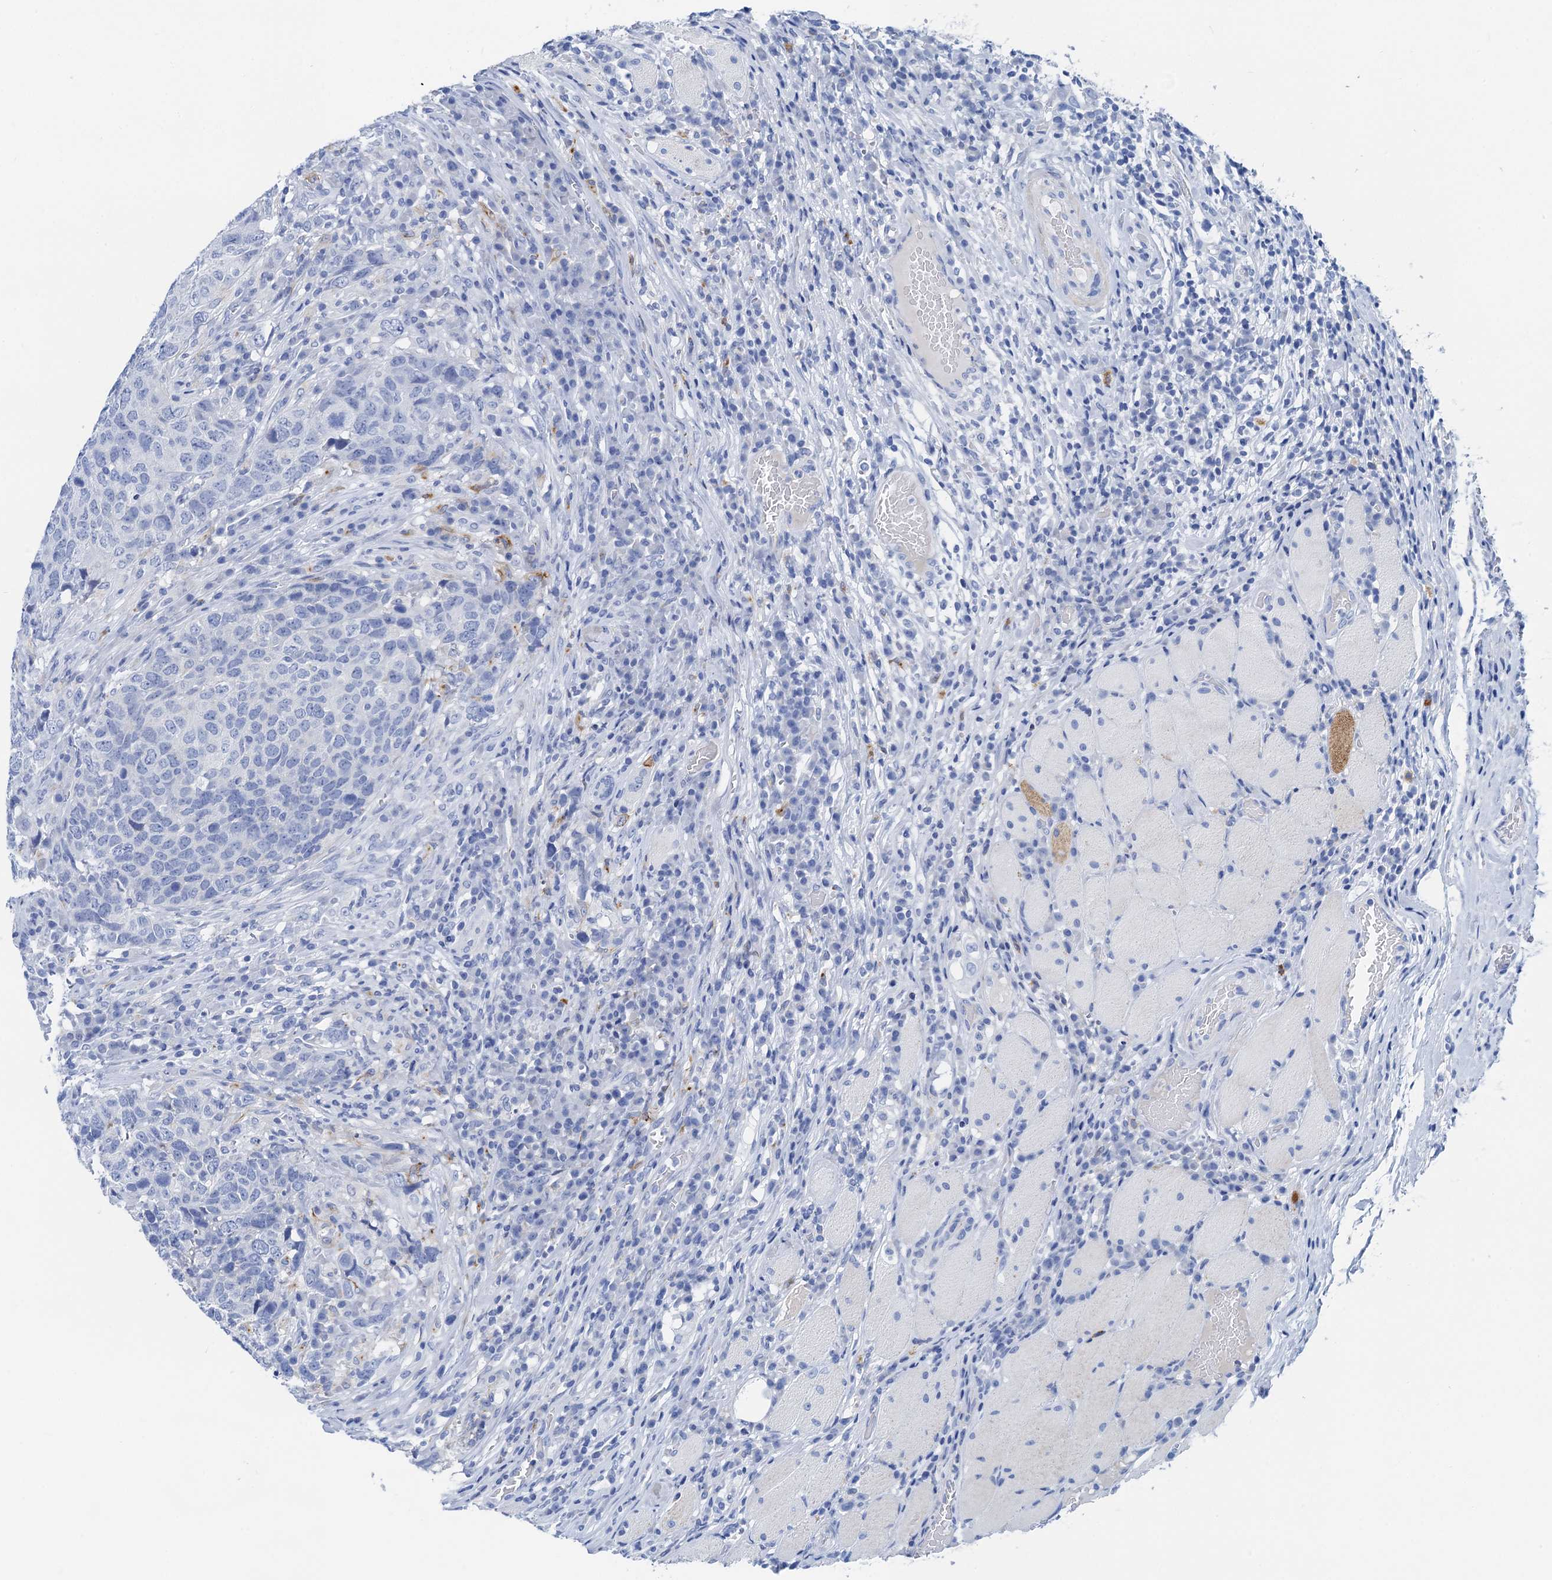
{"staining": {"intensity": "negative", "quantity": "none", "location": "none"}, "tissue": "head and neck cancer", "cell_type": "Tumor cells", "image_type": "cancer", "snomed": [{"axis": "morphology", "description": "Squamous cell carcinoma, NOS"}, {"axis": "topography", "description": "Head-Neck"}], "caption": "Tumor cells are negative for brown protein staining in head and neck squamous cell carcinoma.", "gene": "NLRP10", "patient": {"sex": "male", "age": 66}}